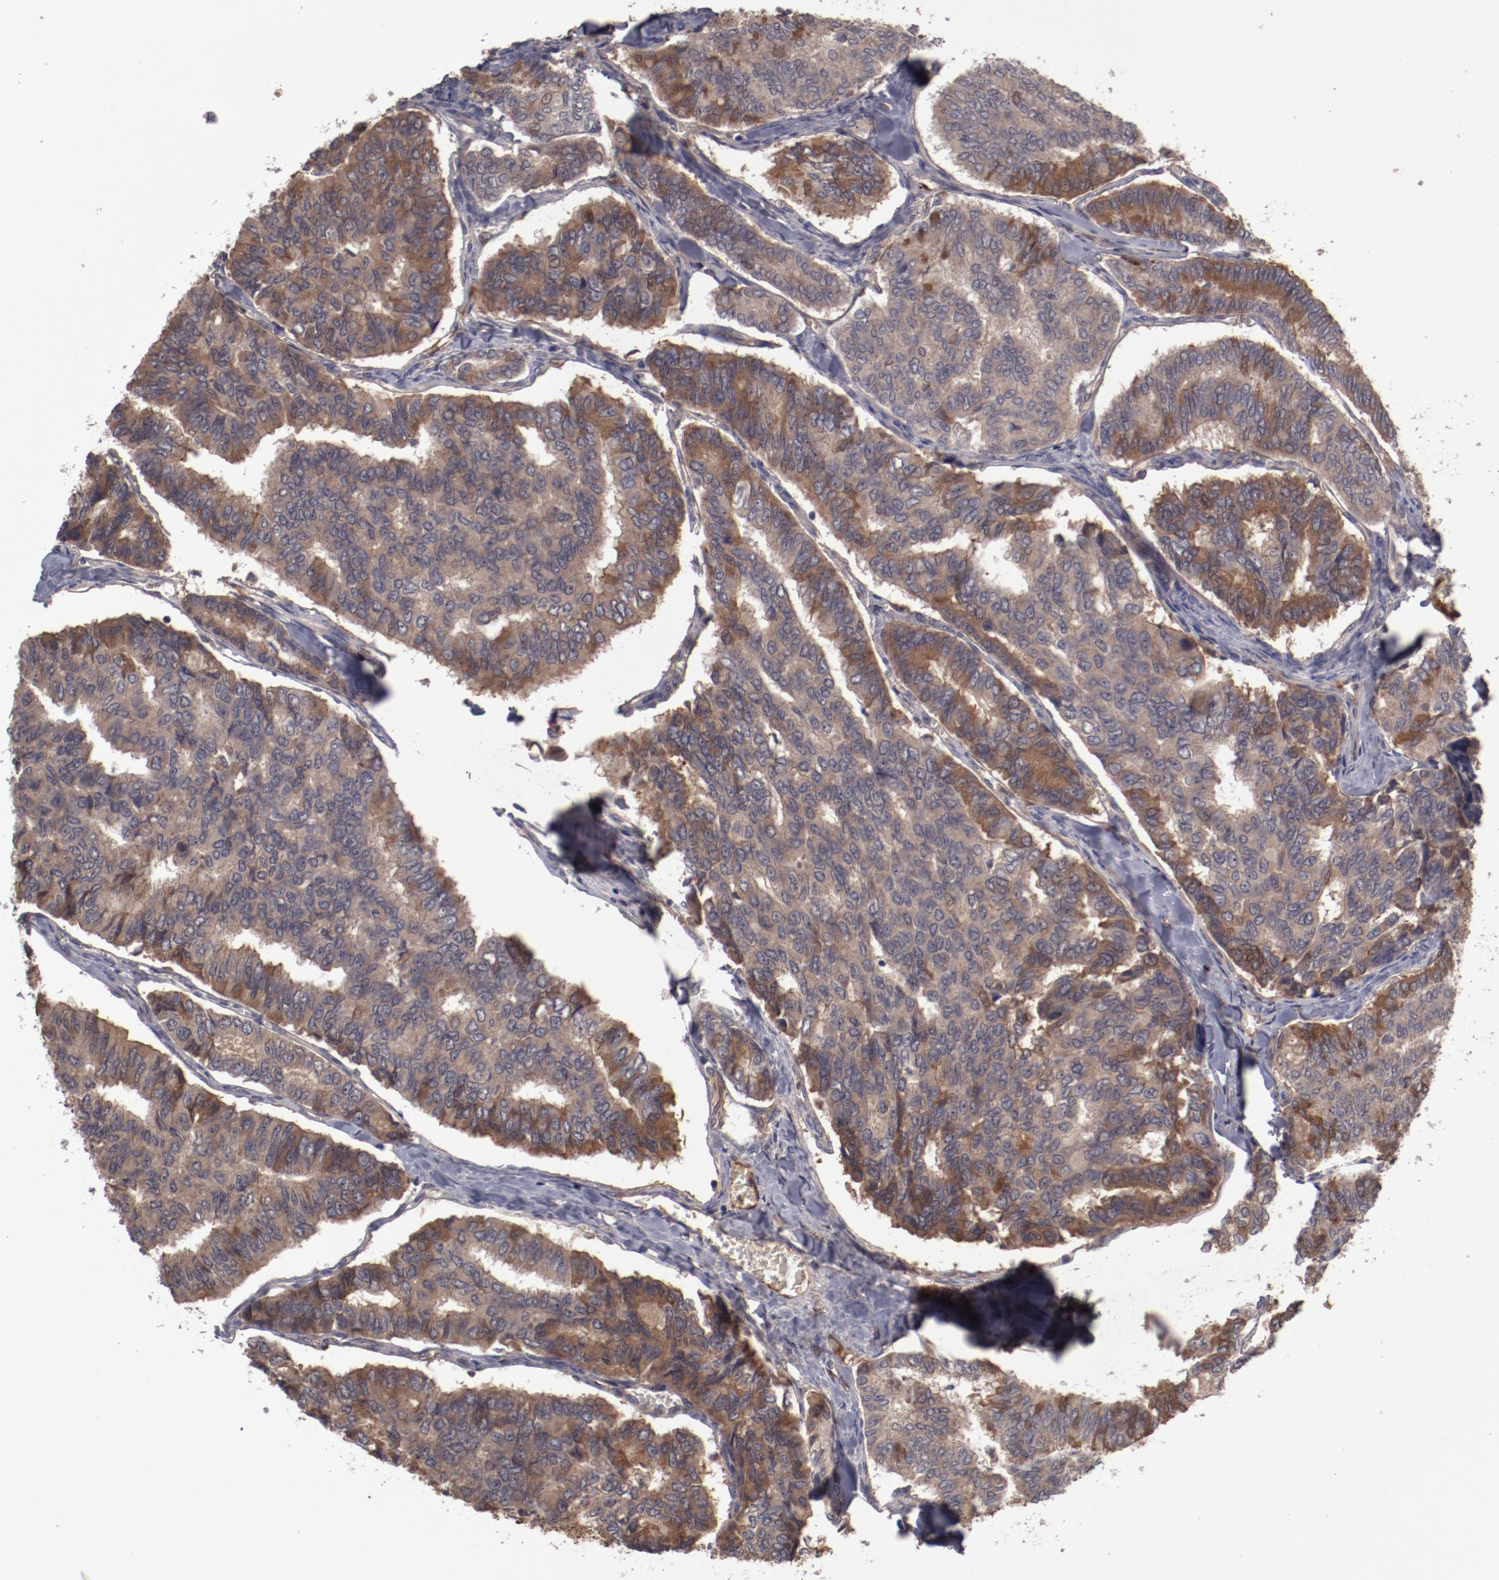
{"staining": {"intensity": "moderate", "quantity": "25%-75%", "location": "cytoplasmic/membranous"}, "tissue": "thyroid cancer", "cell_type": "Tumor cells", "image_type": "cancer", "snomed": [{"axis": "morphology", "description": "Papillary adenocarcinoma, NOS"}, {"axis": "topography", "description": "Thyroid gland"}], "caption": "Protein expression analysis of thyroid papillary adenocarcinoma demonstrates moderate cytoplasmic/membranous positivity in about 25%-75% of tumor cells.", "gene": "CP", "patient": {"sex": "female", "age": 35}}